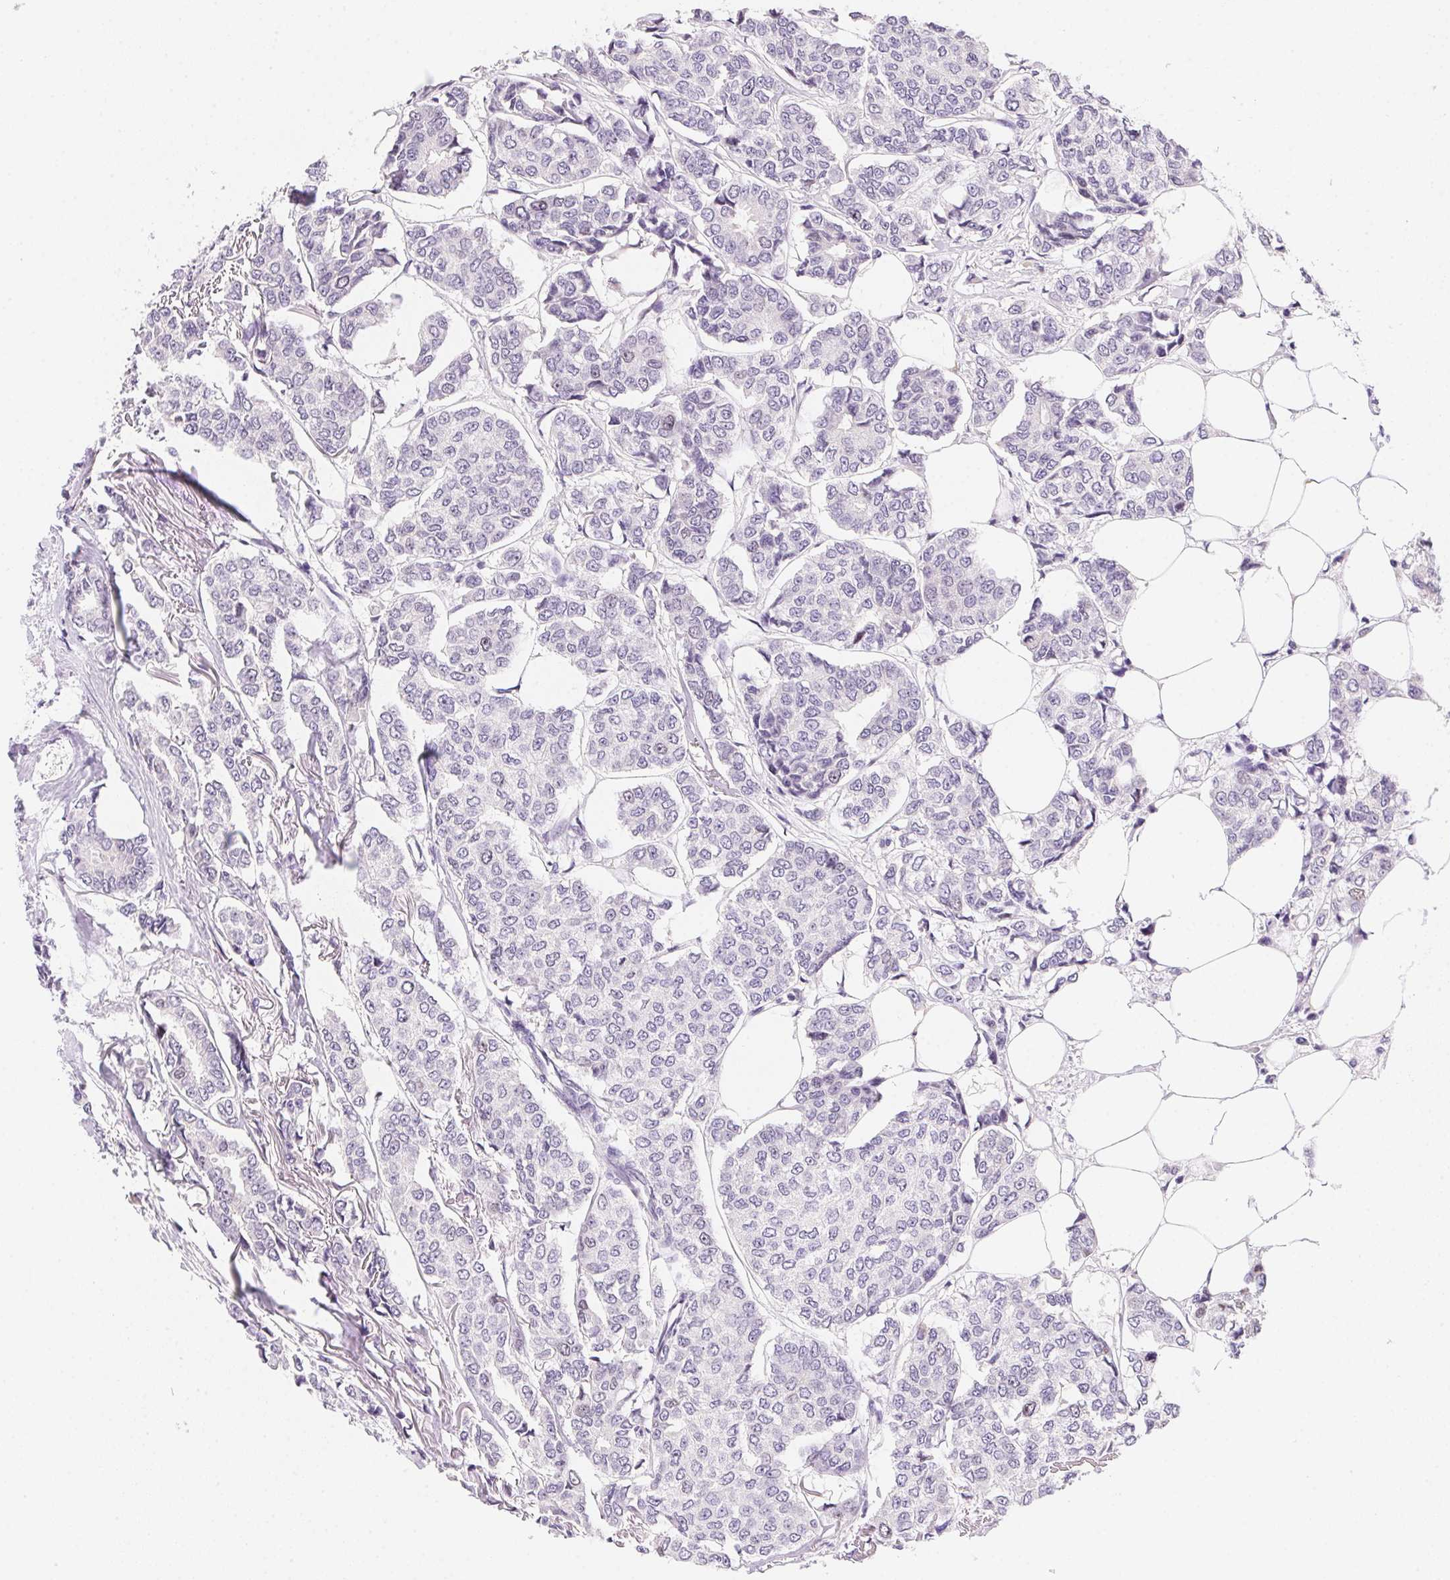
{"staining": {"intensity": "negative", "quantity": "none", "location": "none"}, "tissue": "breast cancer", "cell_type": "Tumor cells", "image_type": "cancer", "snomed": [{"axis": "morphology", "description": "Duct carcinoma"}, {"axis": "topography", "description": "Breast"}], "caption": "This is an IHC micrograph of breast cancer. There is no positivity in tumor cells.", "gene": "HELLS", "patient": {"sex": "female", "age": 94}}